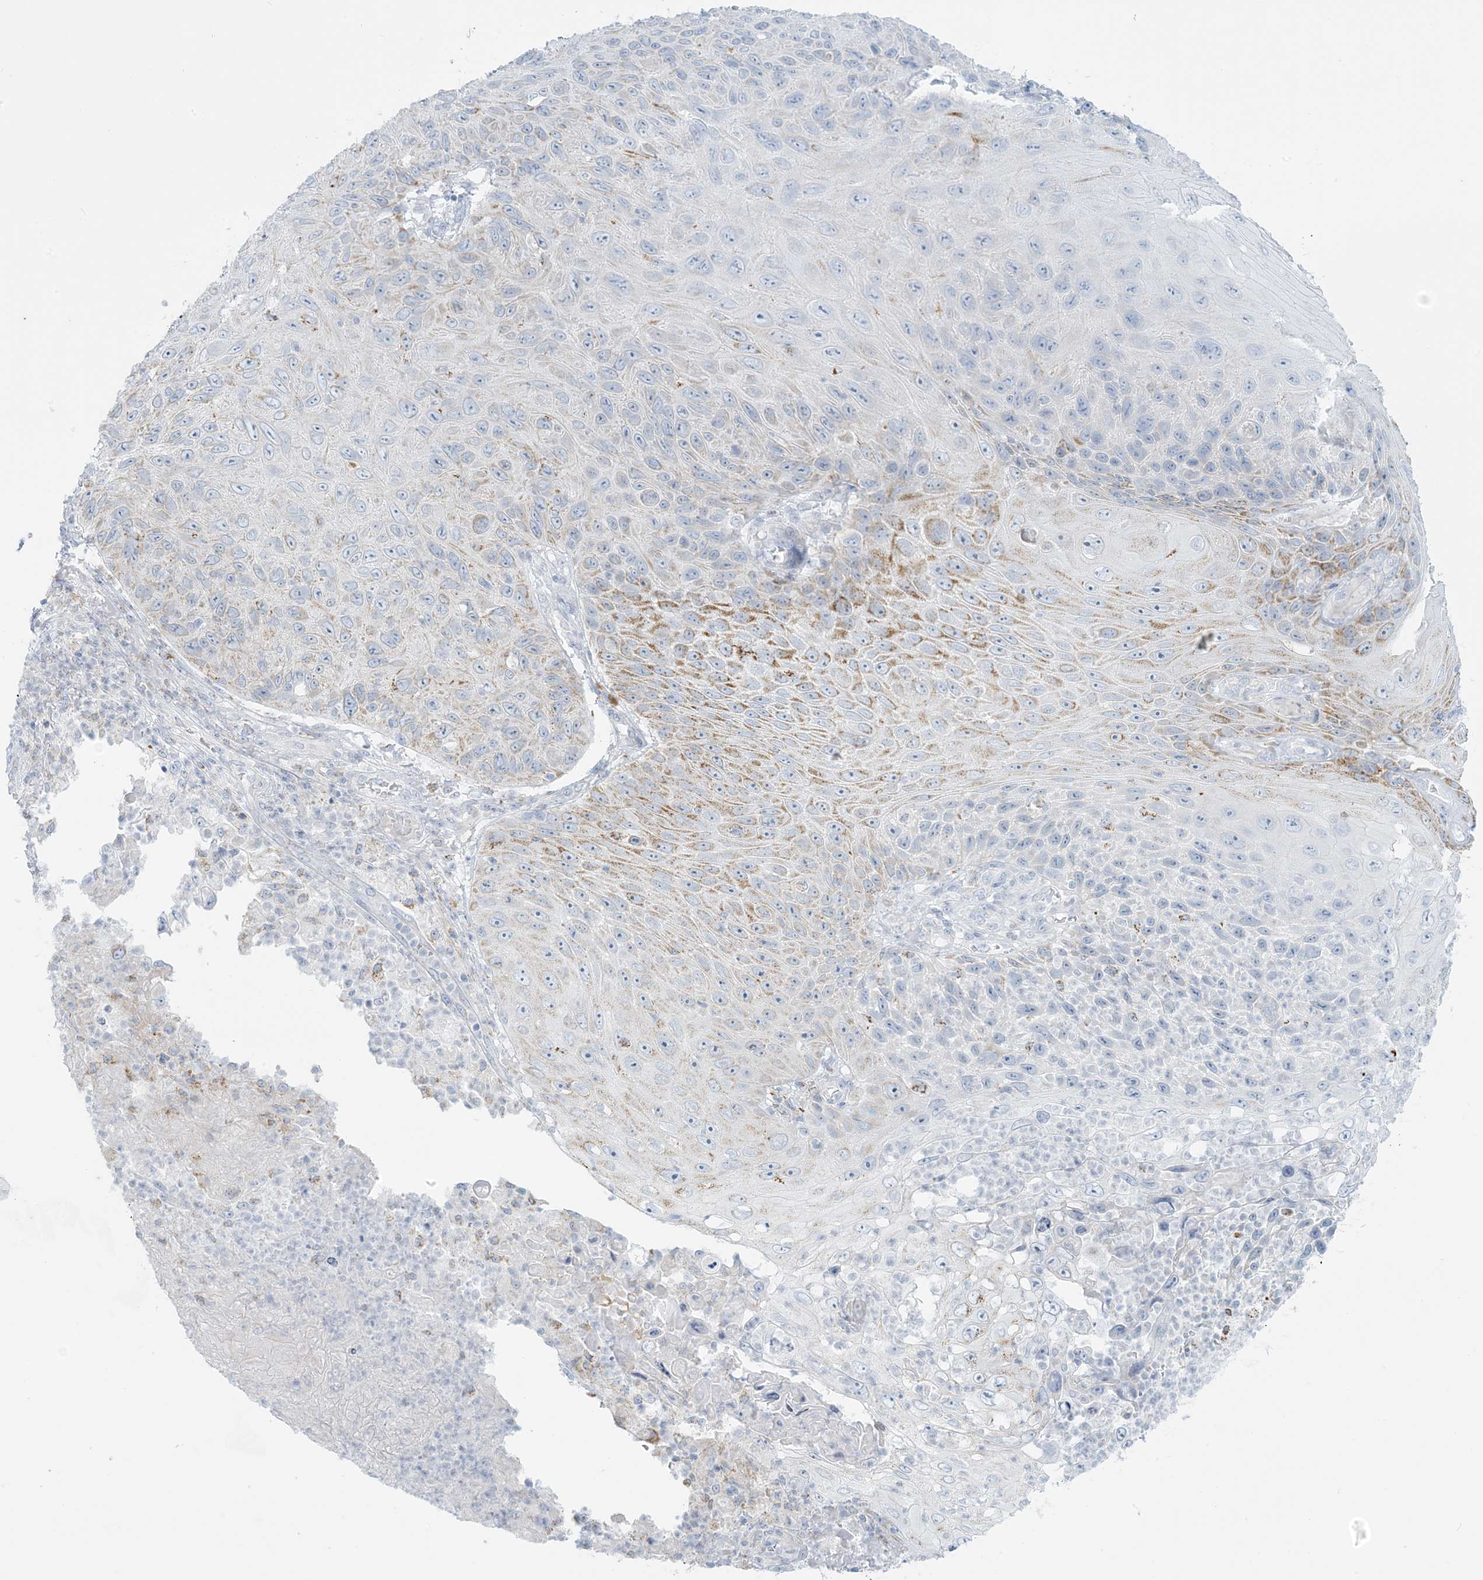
{"staining": {"intensity": "moderate", "quantity": "<25%", "location": "cytoplasmic/membranous"}, "tissue": "skin cancer", "cell_type": "Tumor cells", "image_type": "cancer", "snomed": [{"axis": "morphology", "description": "Squamous cell carcinoma, NOS"}, {"axis": "topography", "description": "Skin"}], "caption": "Skin squamous cell carcinoma was stained to show a protein in brown. There is low levels of moderate cytoplasmic/membranous expression in about <25% of tumor cells.", "gene": "ZDHHC4", "patient": {"sex": "female", "age": 88}}